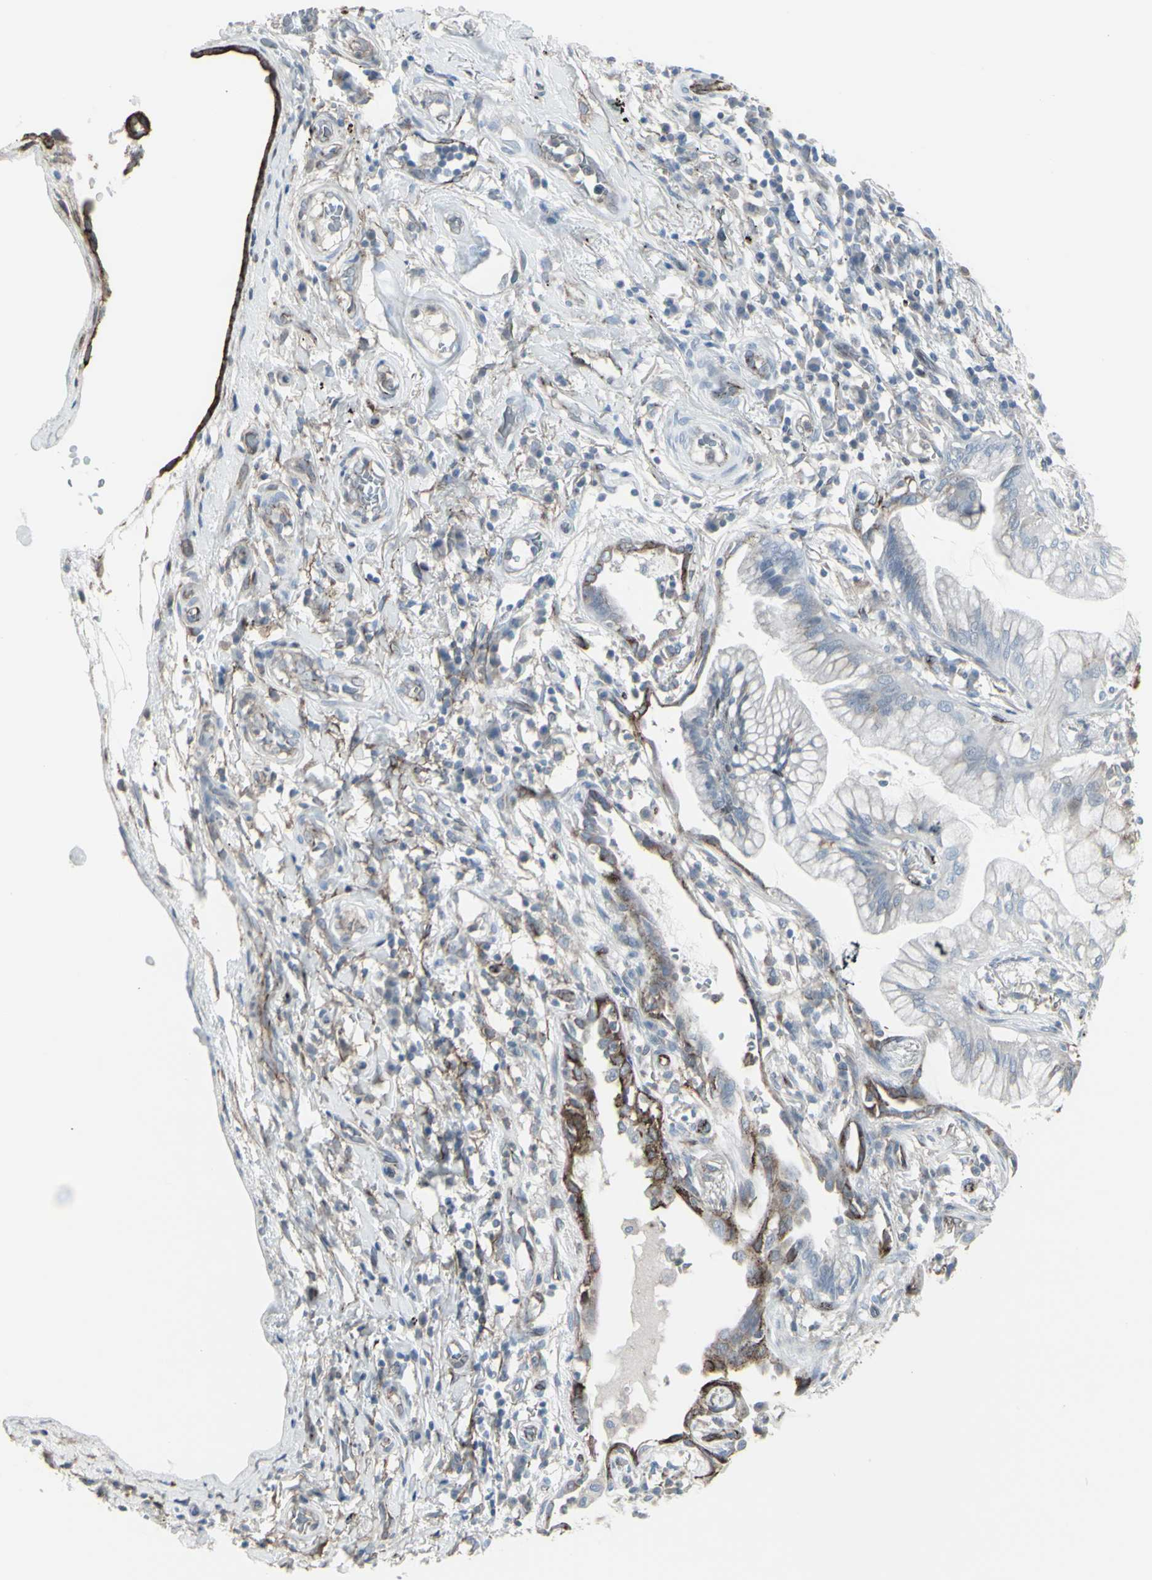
{"staining": {"intensity": "moderate", "quantity": "<25%", "location": "cytoplasmic/membranous"}, "tissue": "lung cancer", "cell_type": "Tumor cells", "image_type": "cancer", "snomed": [{"axis": "morphology", "description": "Adenocarcinoma, NOS"}, {"axis": "topography", "description": "Lung"}], "caption": "Immunohistochemical staining of human lung adenocarcinoma reveals low levels of moderate cytoplasmic/membranous expression in approximately <25% of tumor cells. (brown staining indicates protein expression, while blue staining denotes nuclei).", "gene": "GJA1", "patient": {"sex": "female", "age": 70}}